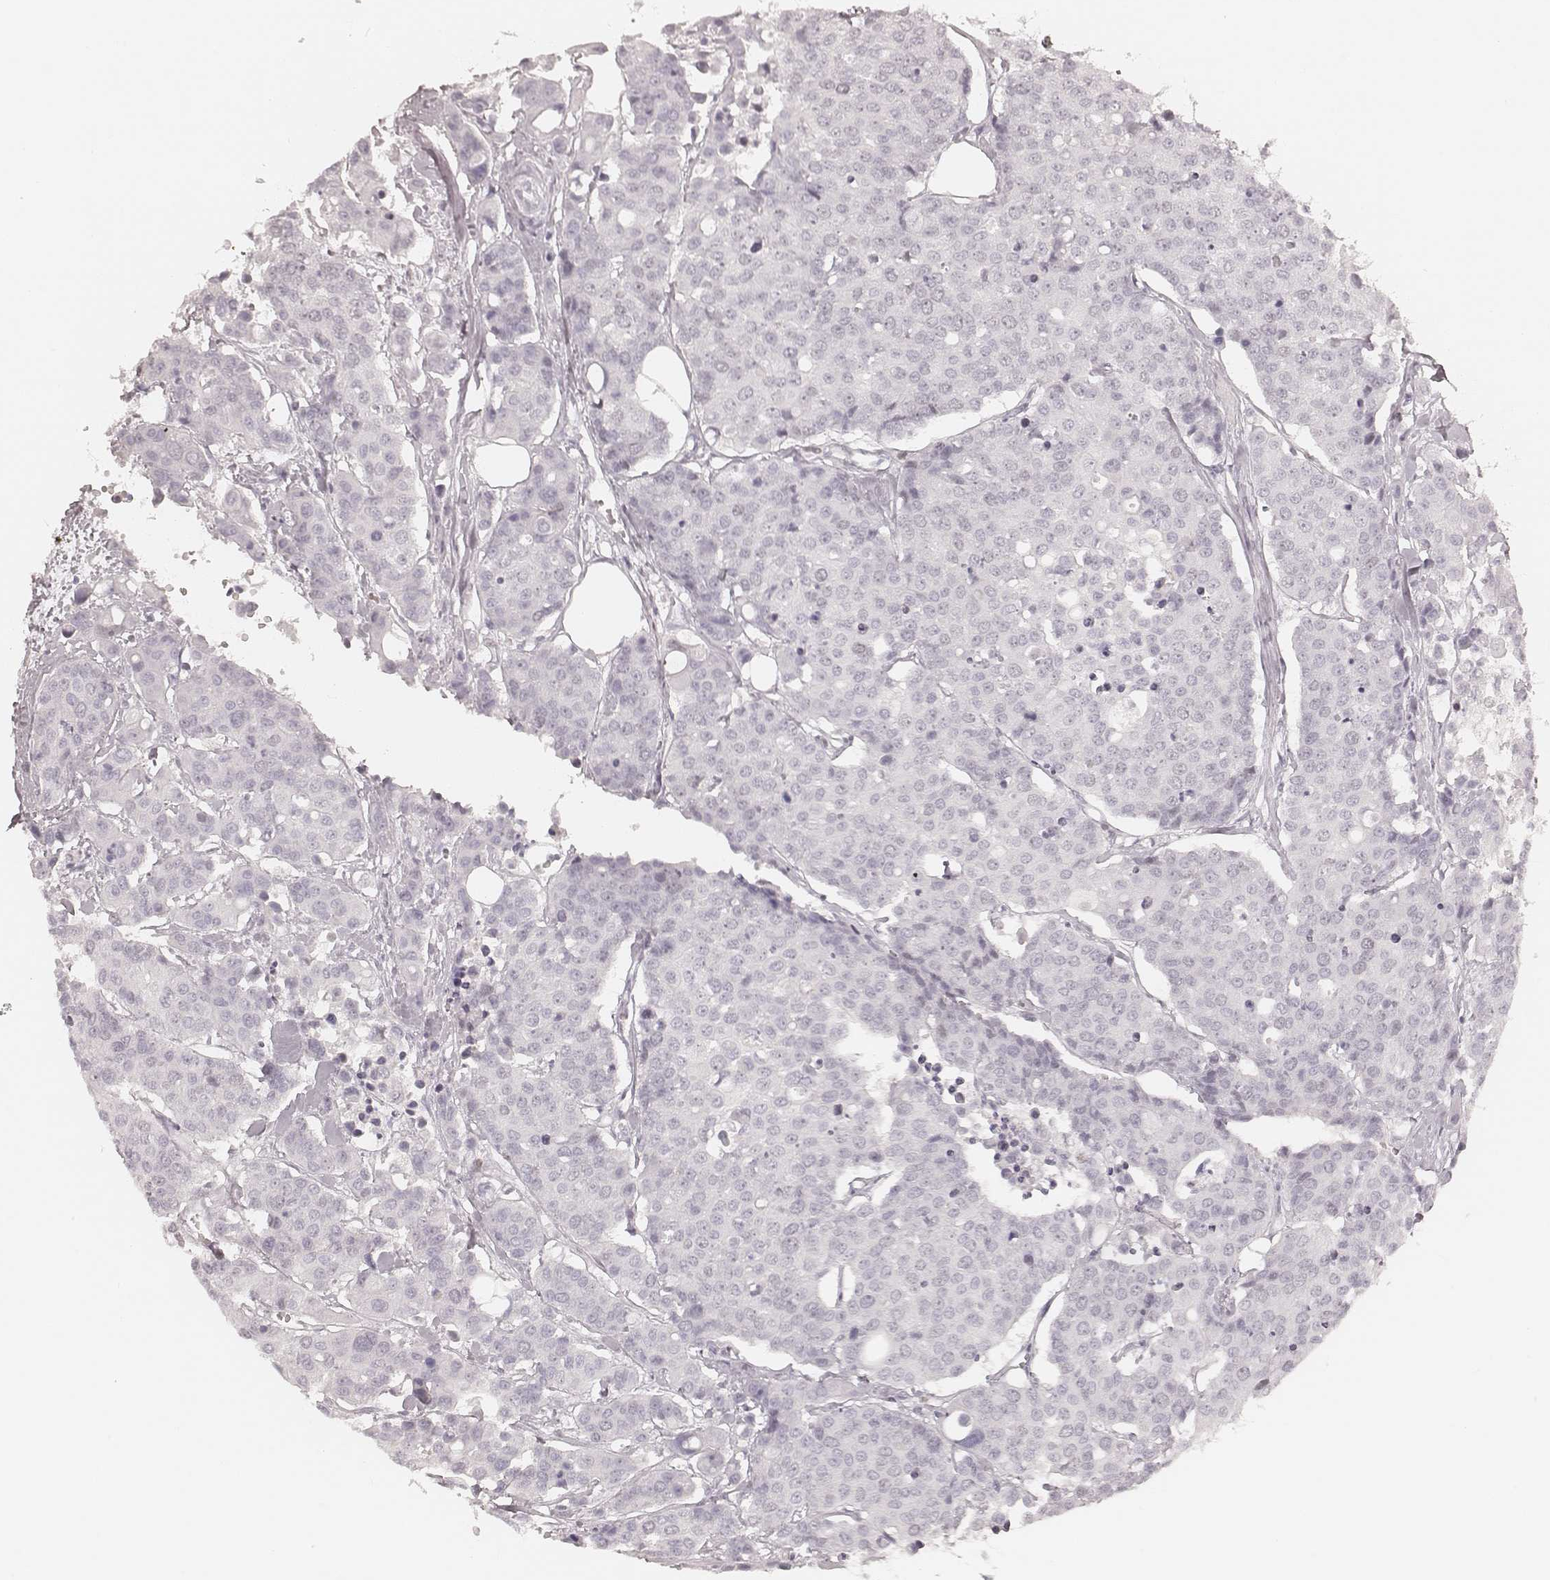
{"staining": {"intensity": "negative", "quantity": "none", "location": "none"}, "tissue": "carcinoid", "cell_type": "Tumor cells", "image_type": "cancer", "snomed": [{"axis": "morphology", "description": "Carcinoid, malignant, NOS"}, {"axis": "topography", "description": "Colon"}], "caption": "A photomicrograph of carcinoid (malignant) stained for a protein shows no brown staining in tumor cells.", "gene": "TEX37", "patient": {"sex": "male", "age": 81}}